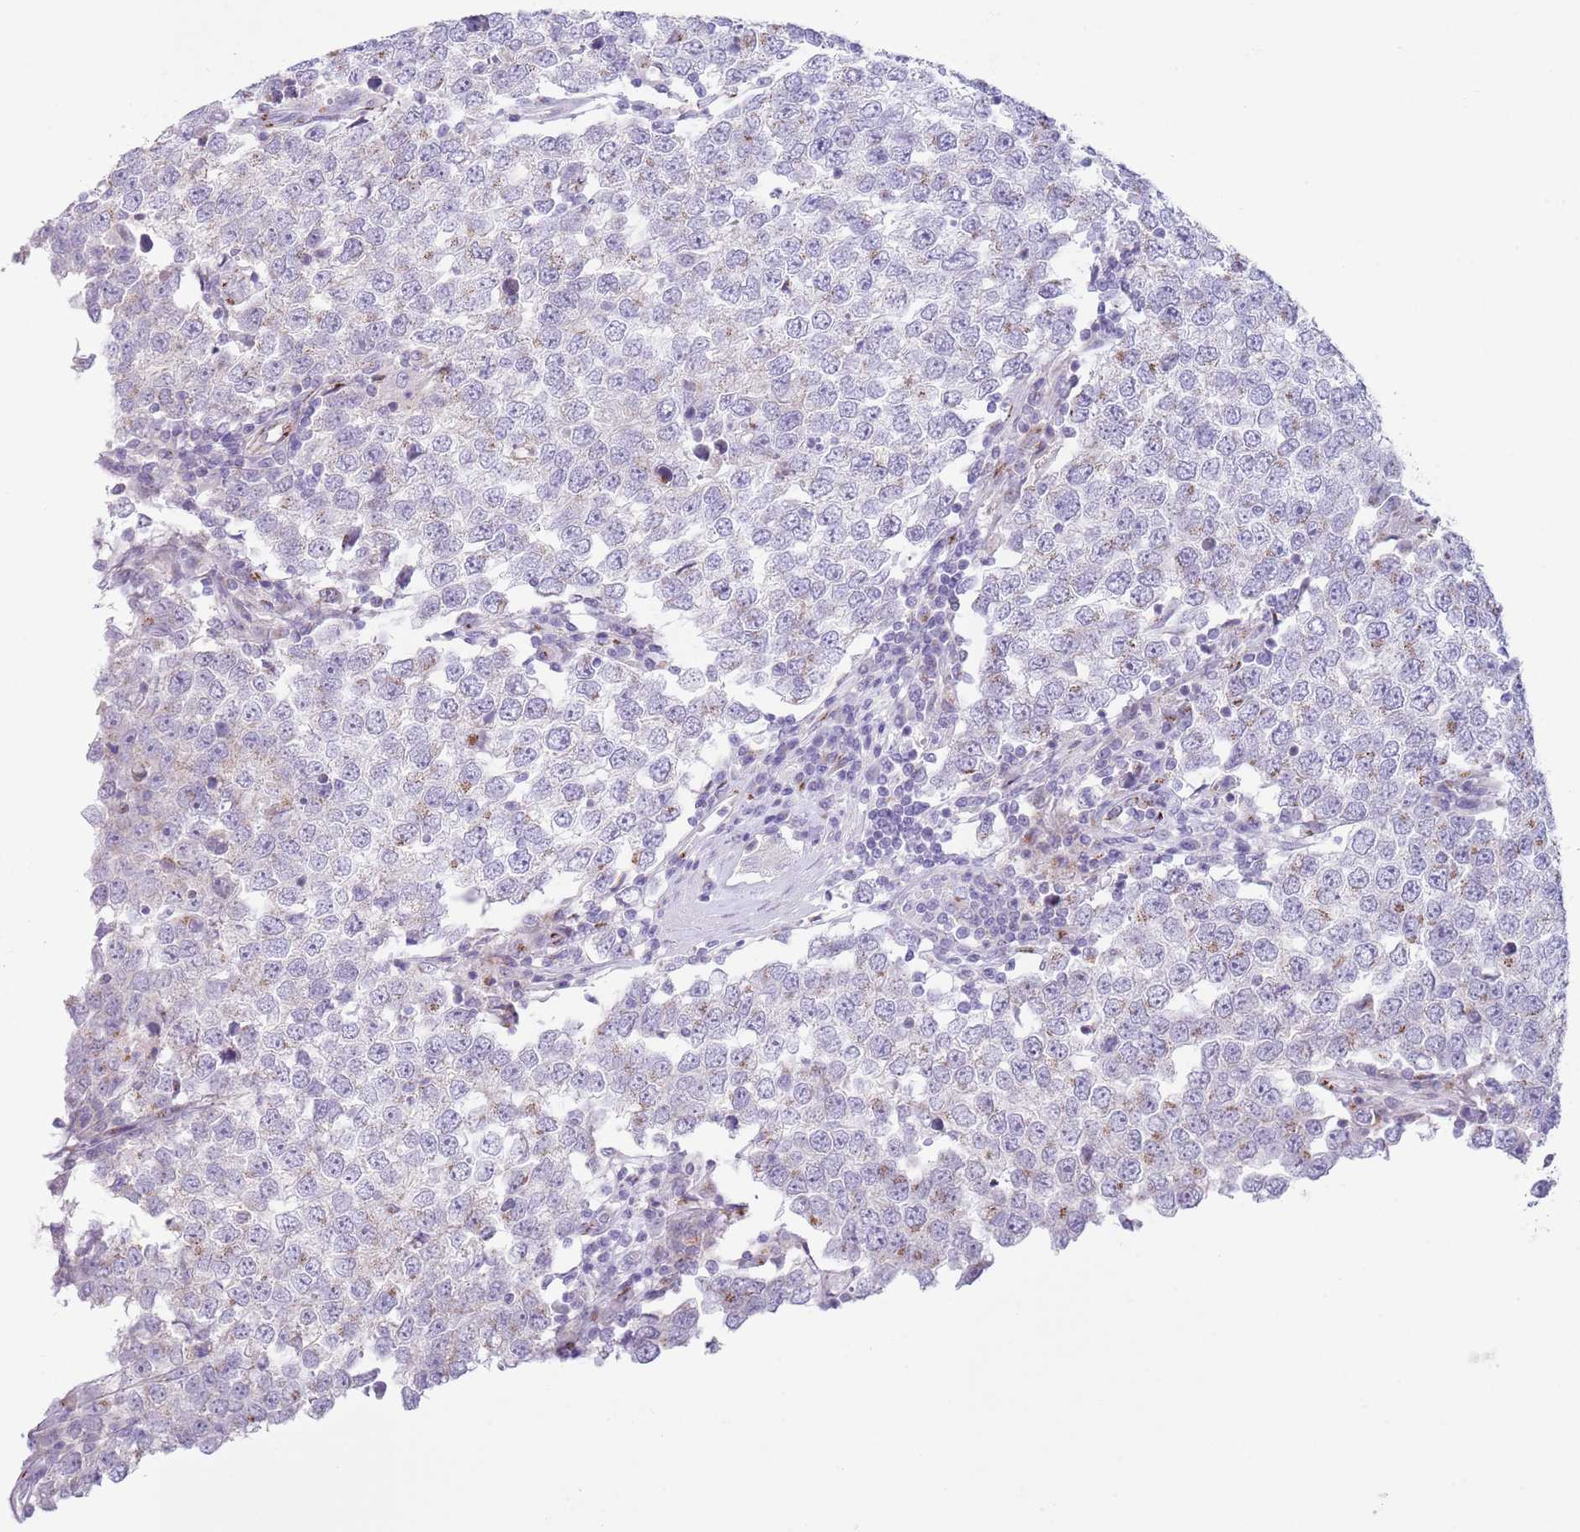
{"staining": {"intensity": "negative", "quantity": "none", "location": "none"}, "tissue": "testis cancer", "cell_type": "Tumor cells", "image_type": "cancer", "snomed": [{"axis": "morphology", "description": "Seminoma, NOS"}, {"axis": "morphology", "description": "Carcinoma, Embryonal, NOS"}, {"axis": "topography", "description": "Testis"}], "caption": "The histopathology image displays no staining of tumor cells in testis cancer.", "gene": "C20orf96", "patient": {"sex": "male", "age": 28}}